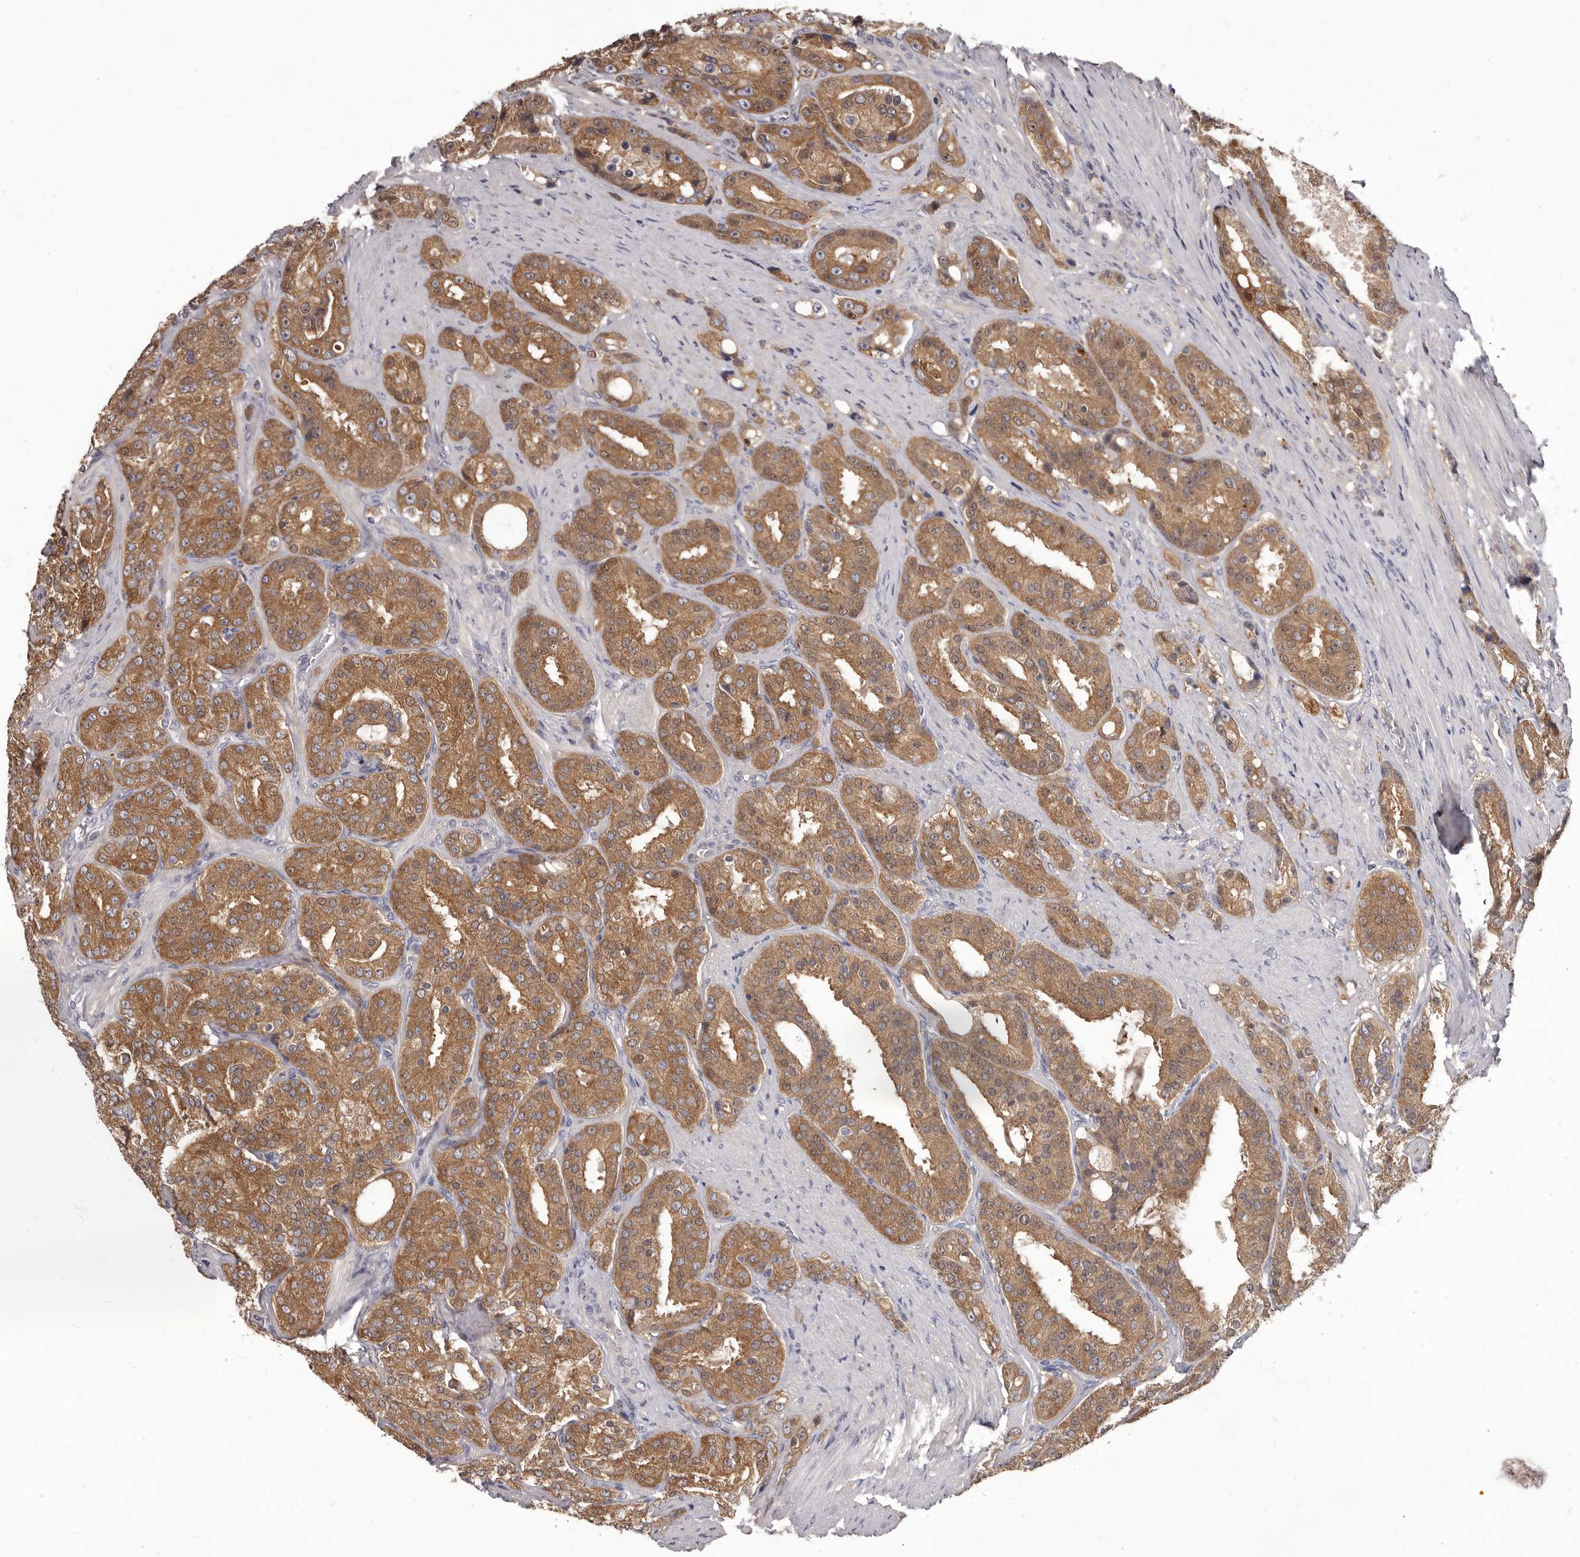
{"staining": {"intensity": "moderate", "quantity": ">75%", "location": "cytoplasmic/membranous"}, "tissue": "prostate cancer", "cell_type": "Tumor cells", "image_type": "cancer", "snomed": [{"axis": "morphology", "description": "Adenocarcinoma, High grade"}, {"axis": "topography", "description": "Prostate"}], "caption": "Immunohistochemistry photomicrograph of adenocarcinoma (high-grade) (prostate) stained for a protein (brown), which displays medium levels of moderate cytoplasmic/membranous staining in approximately >75% of tumor cells.", "gene": "APEH", "patient": {"sex": "male", "age": 60}}